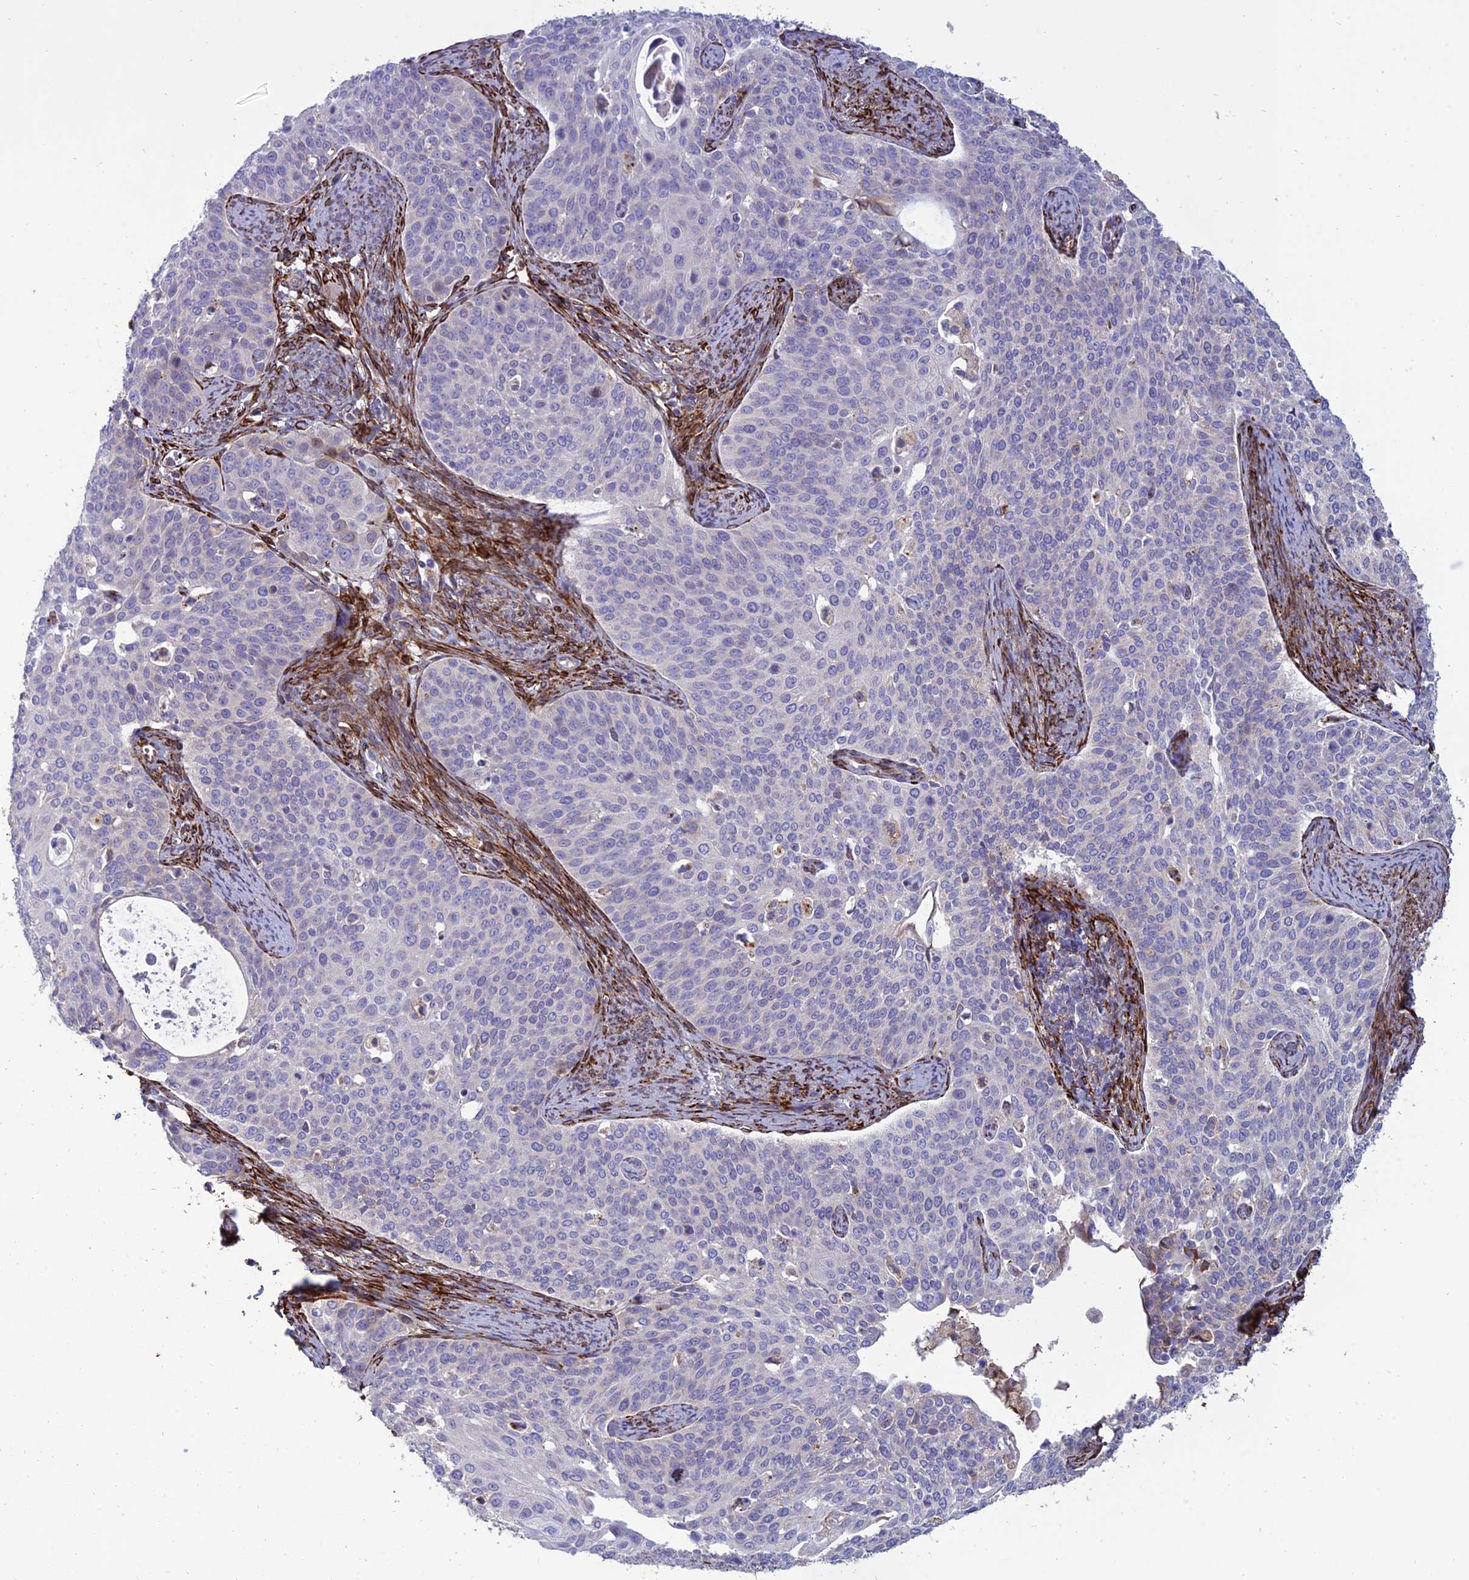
{"staining": {"intensity": "negative", "quantity": "none", "location": "none"}, "tissue": "cervical cancer", "cell_type": "Tumor cells", "image_type": "cancer", "snomed": [{"axis": "morphology", "description": "Squamous cell carcinoma, NOS"}, {"axis": "topography", "description": "Cervix"}], "caption": "Immunohistochemistry of human squamous cell carcinoma (cervical) reveals no staining in tumor cells.", "gene": "RCN3", "patient": {"sex": "female", "age": 44}}